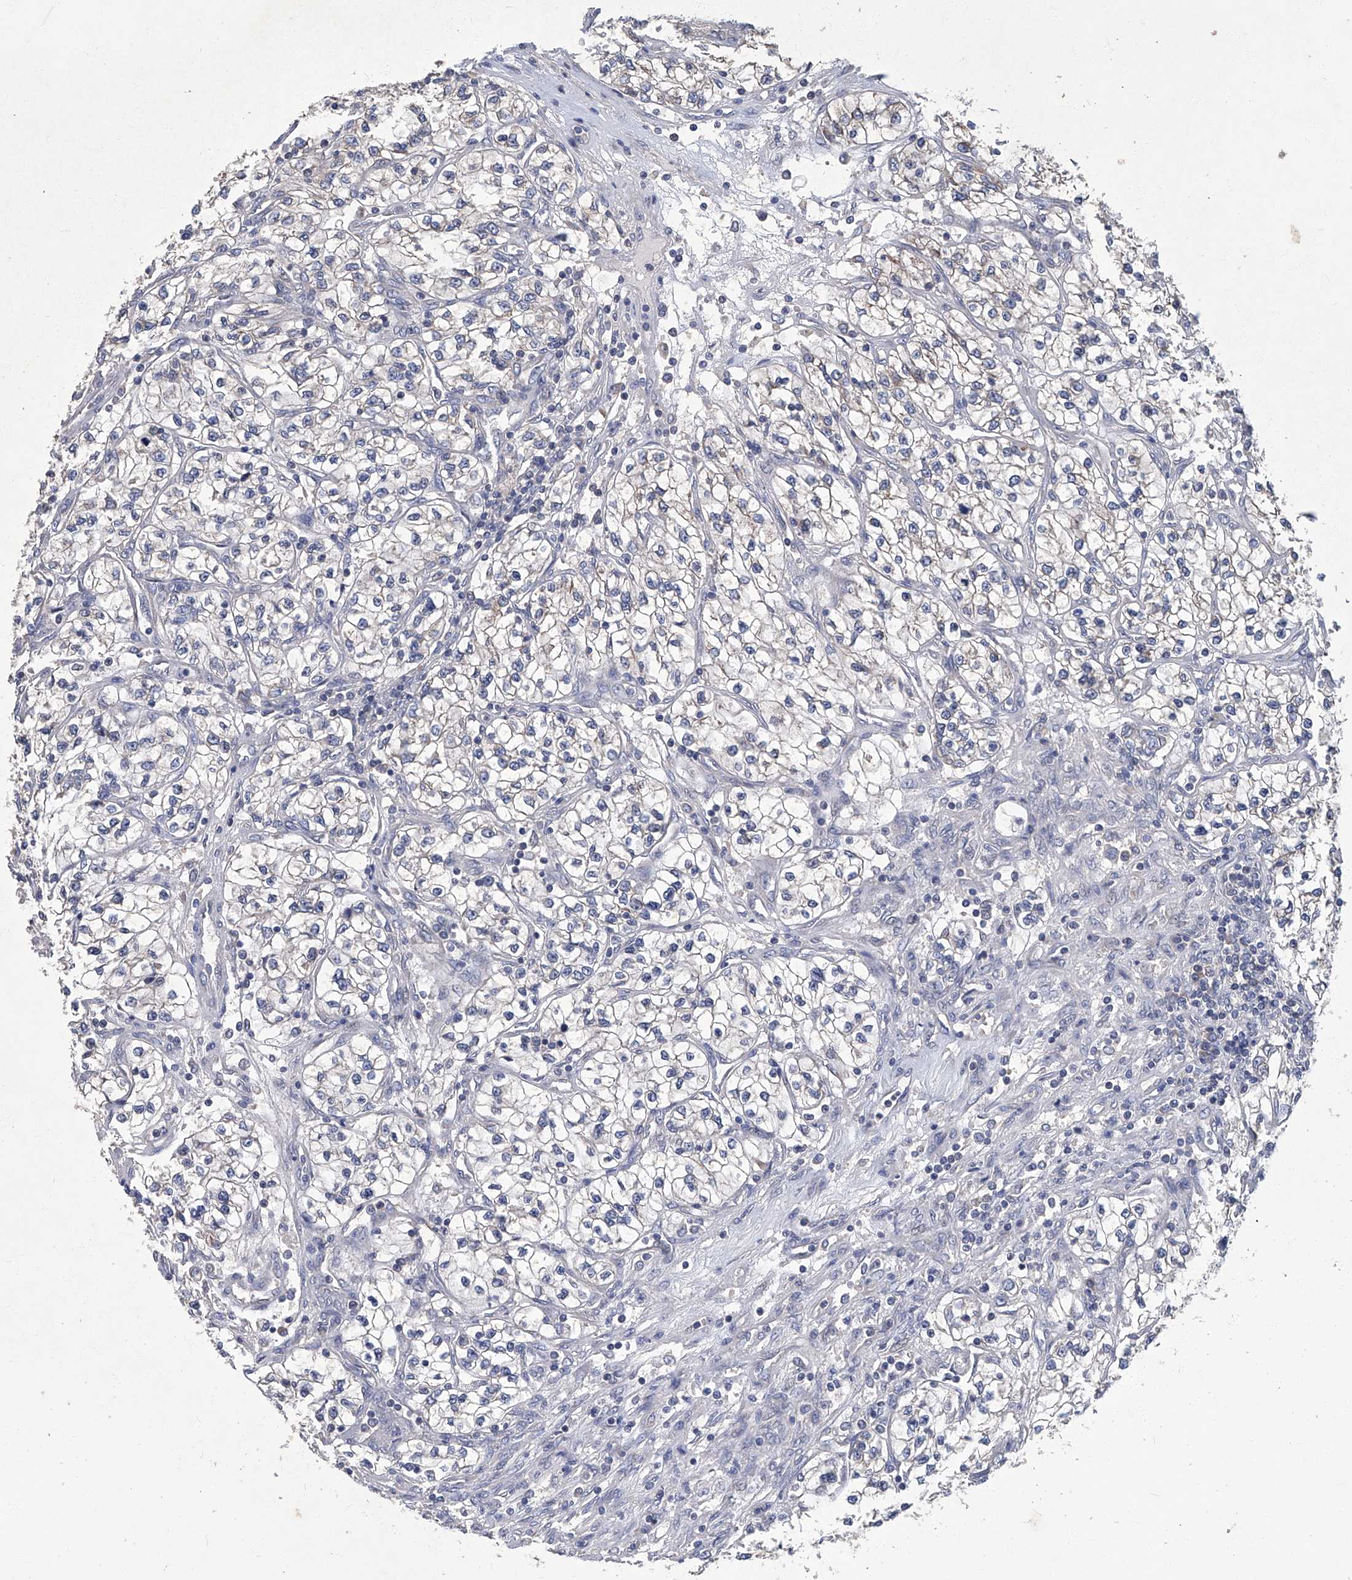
{"staining": {"intensity": "weak", "quantity": "<25%", "location": "cytoplasmic/membranous"}, "tissue": "renal cancer", "cell_type": "Tumor cells", "image_type": "cancer", "snomed": [{"axis": "morphology", "description": "Adenocarcinoma, NOS"}, {"axis": "topography", "description": "Kidney"}], "caption": "A micrograph of renal cancer stained for a protein demonstrates no brown staining in tumor cells.", "gene": "TGFBR1", "patient": {"sex": "female", "age": 57}}